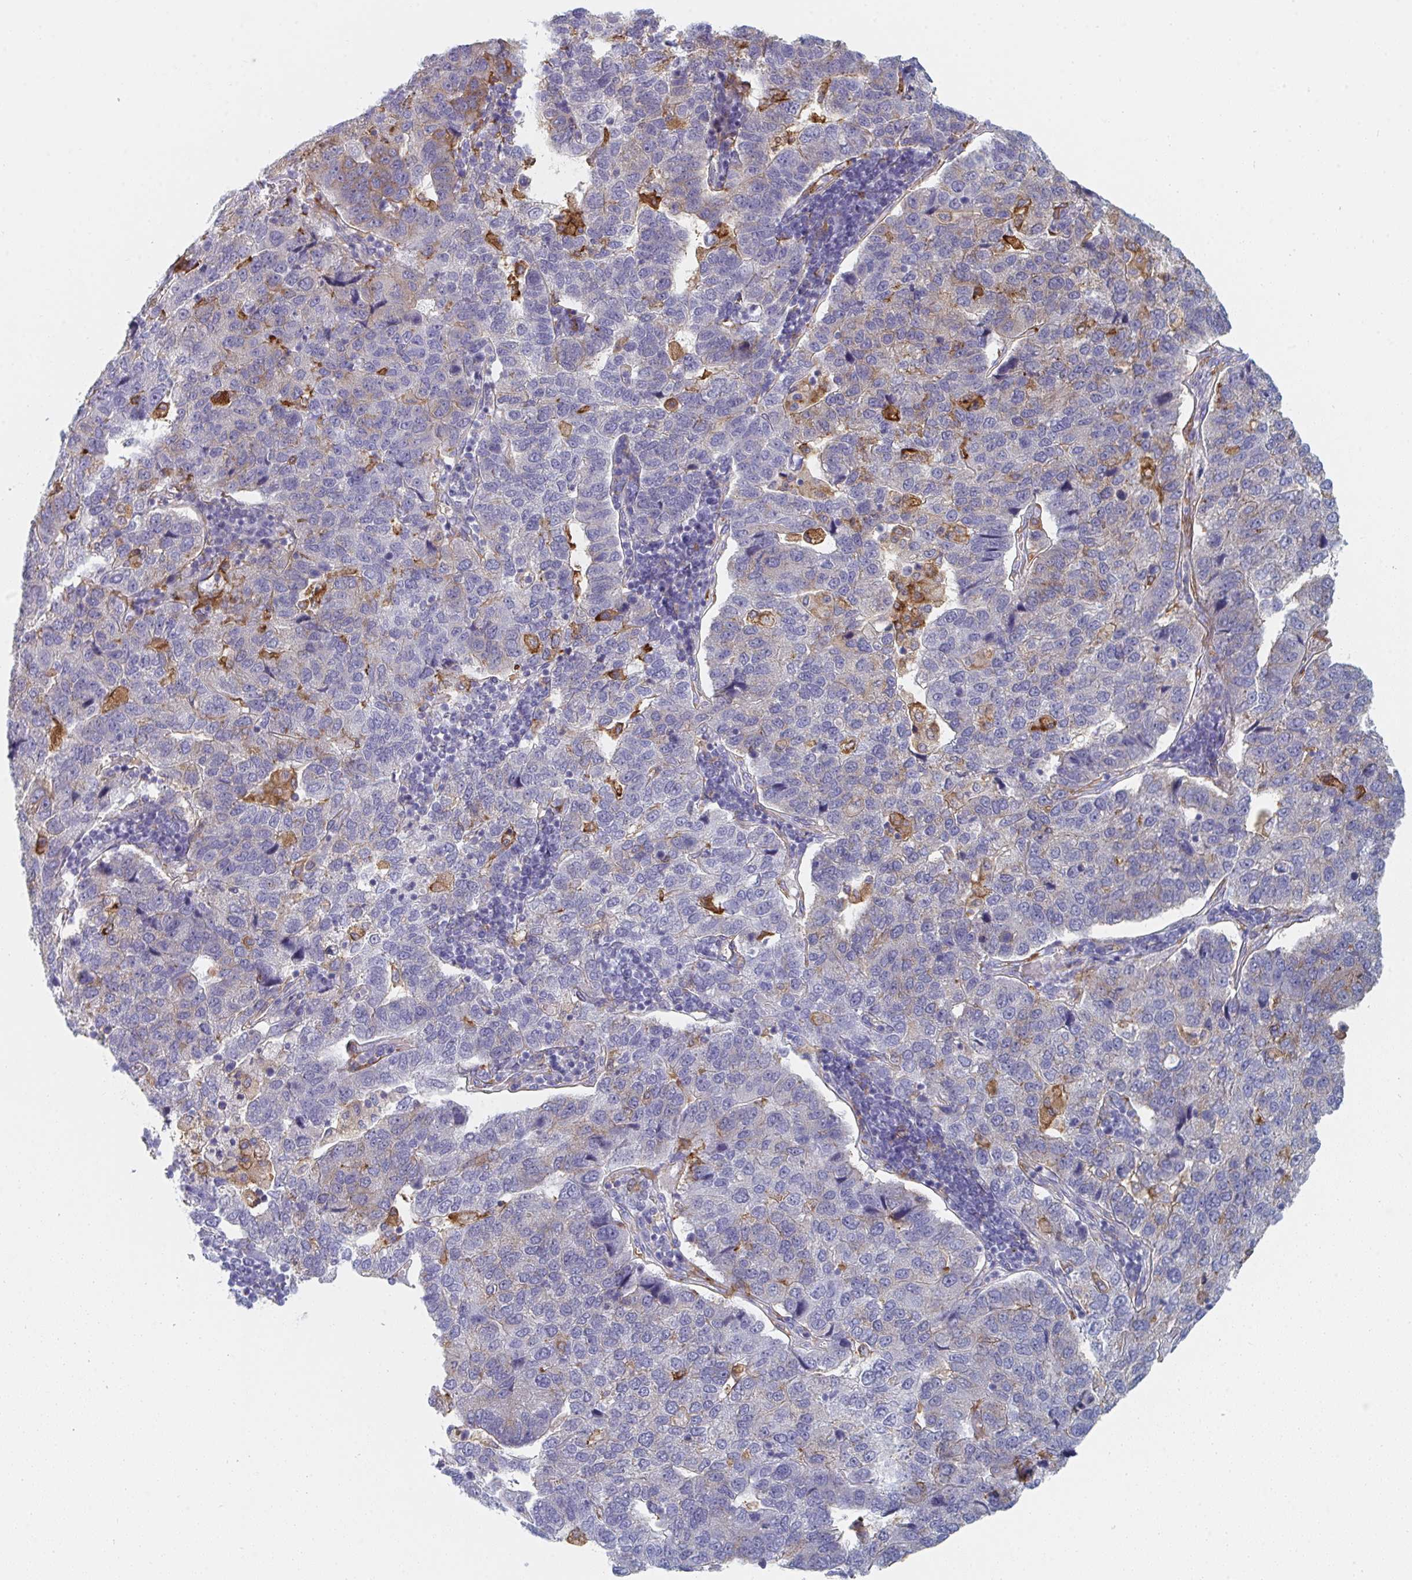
{"staining": {"intensity": "moderate", "quantity": "<25%", "location": "cytoplasmic/membranous"}, "tissue": "pancreatic cancer", "cell_type": "Tumor cells", "image_type": "cancer", "snomed": [{"axis": "morphology", "description": "Adenocarcinoma, NOS"}, {"axis": "topography", "description": "Pancreas"}], "caption": "Immunohistochemistry of pancreatic cancer (adenocarcinoma) displays low levels of moderate cytoplasmic/membranous staining in about <25% of tumor cells.", "gene": "DAB2", "patient": {"sex": "female", "age": 61}}